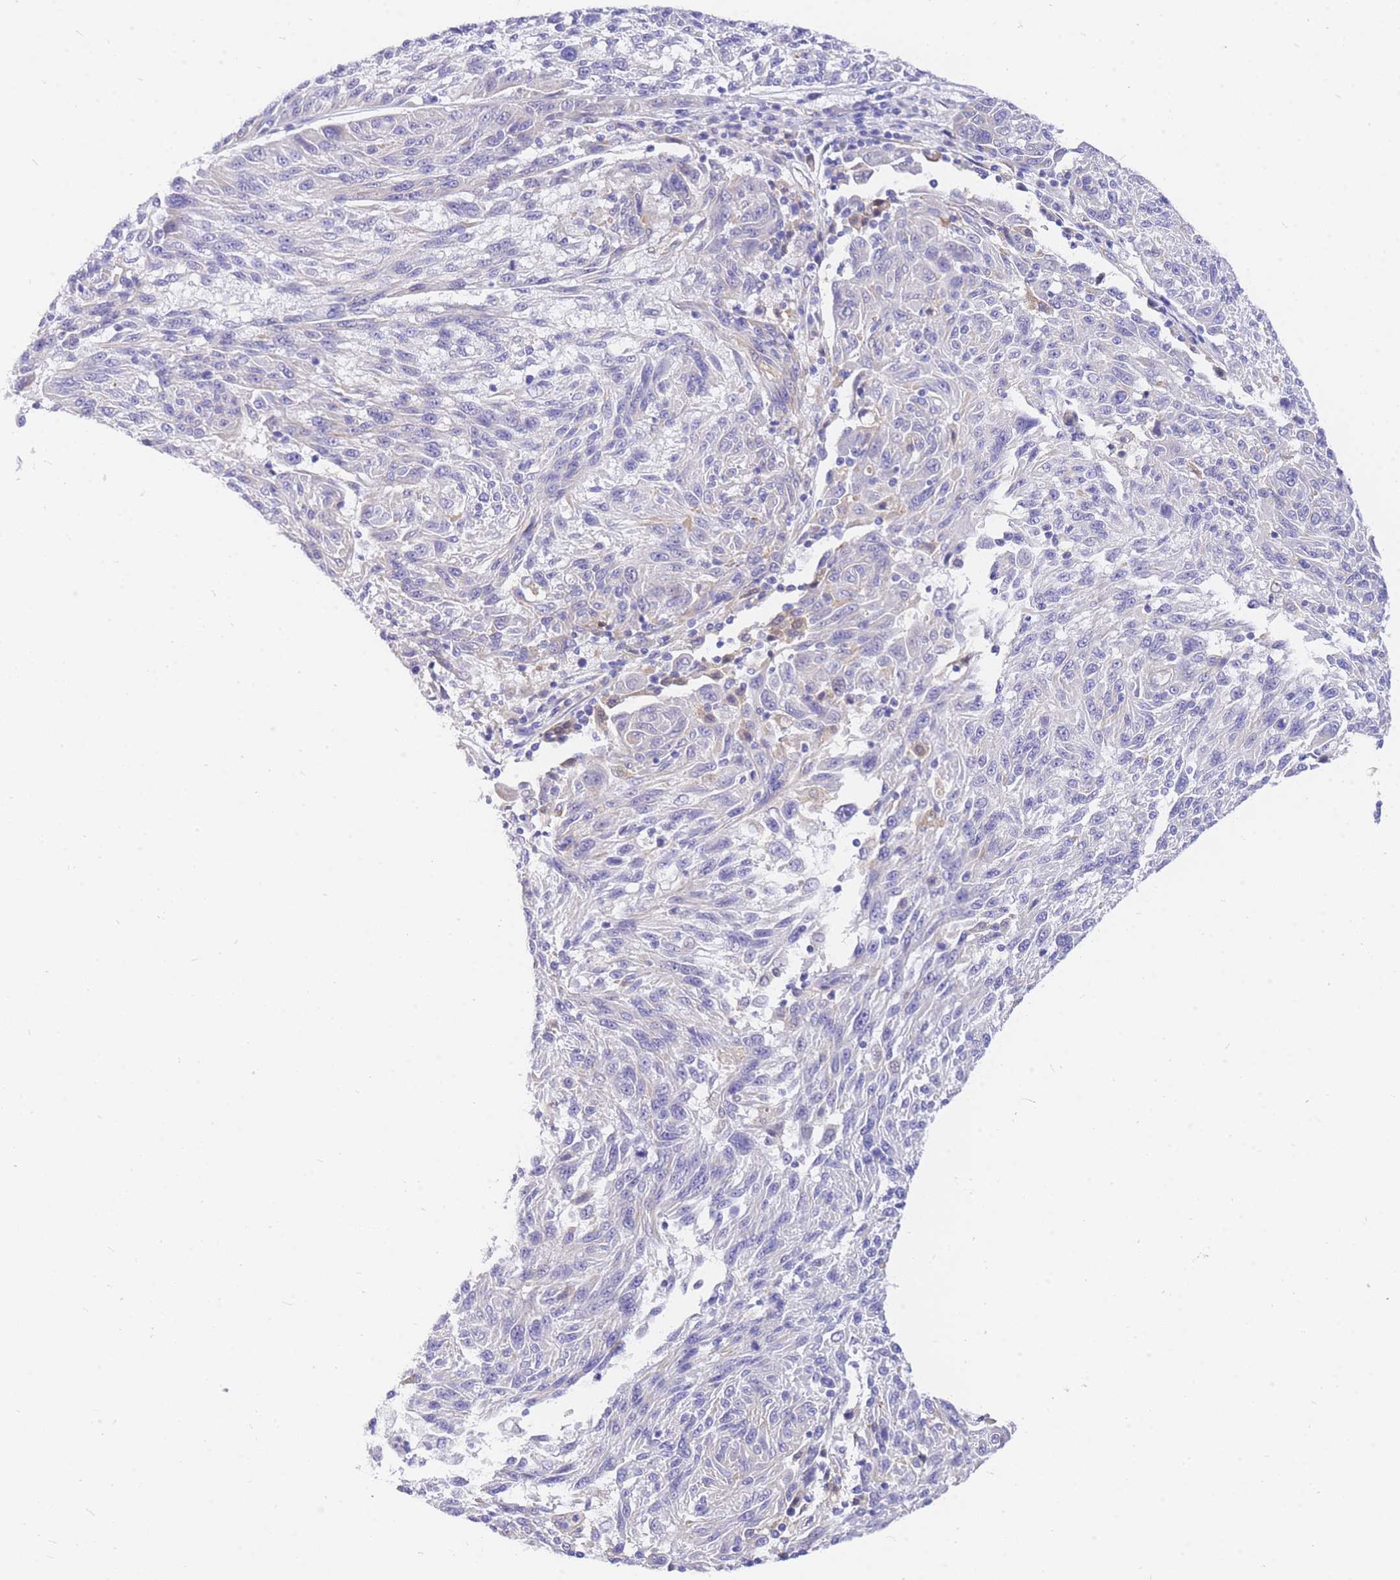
{"staining": {"intensity": "negative", "quantity": "none", "location": "none"}, "tissue": "melanoma", "cell_type": "Tumor cells", "image_type": "cancer", "snomed": [{"axis": "morphology", "description": "Malignant melanoma, NOS"}, {"axis": "topography", "description": "Skin"}], "caption": "Immunohistochemistry (IHC) photomicrograph of neoplastic tissue: melanoma stained with DAB (3,3'-diaminobenzidine) reveals no significant protein staining in tumor cells.", "gene": "SRSF12", "patient": {"sex": "male", "age": 53}}